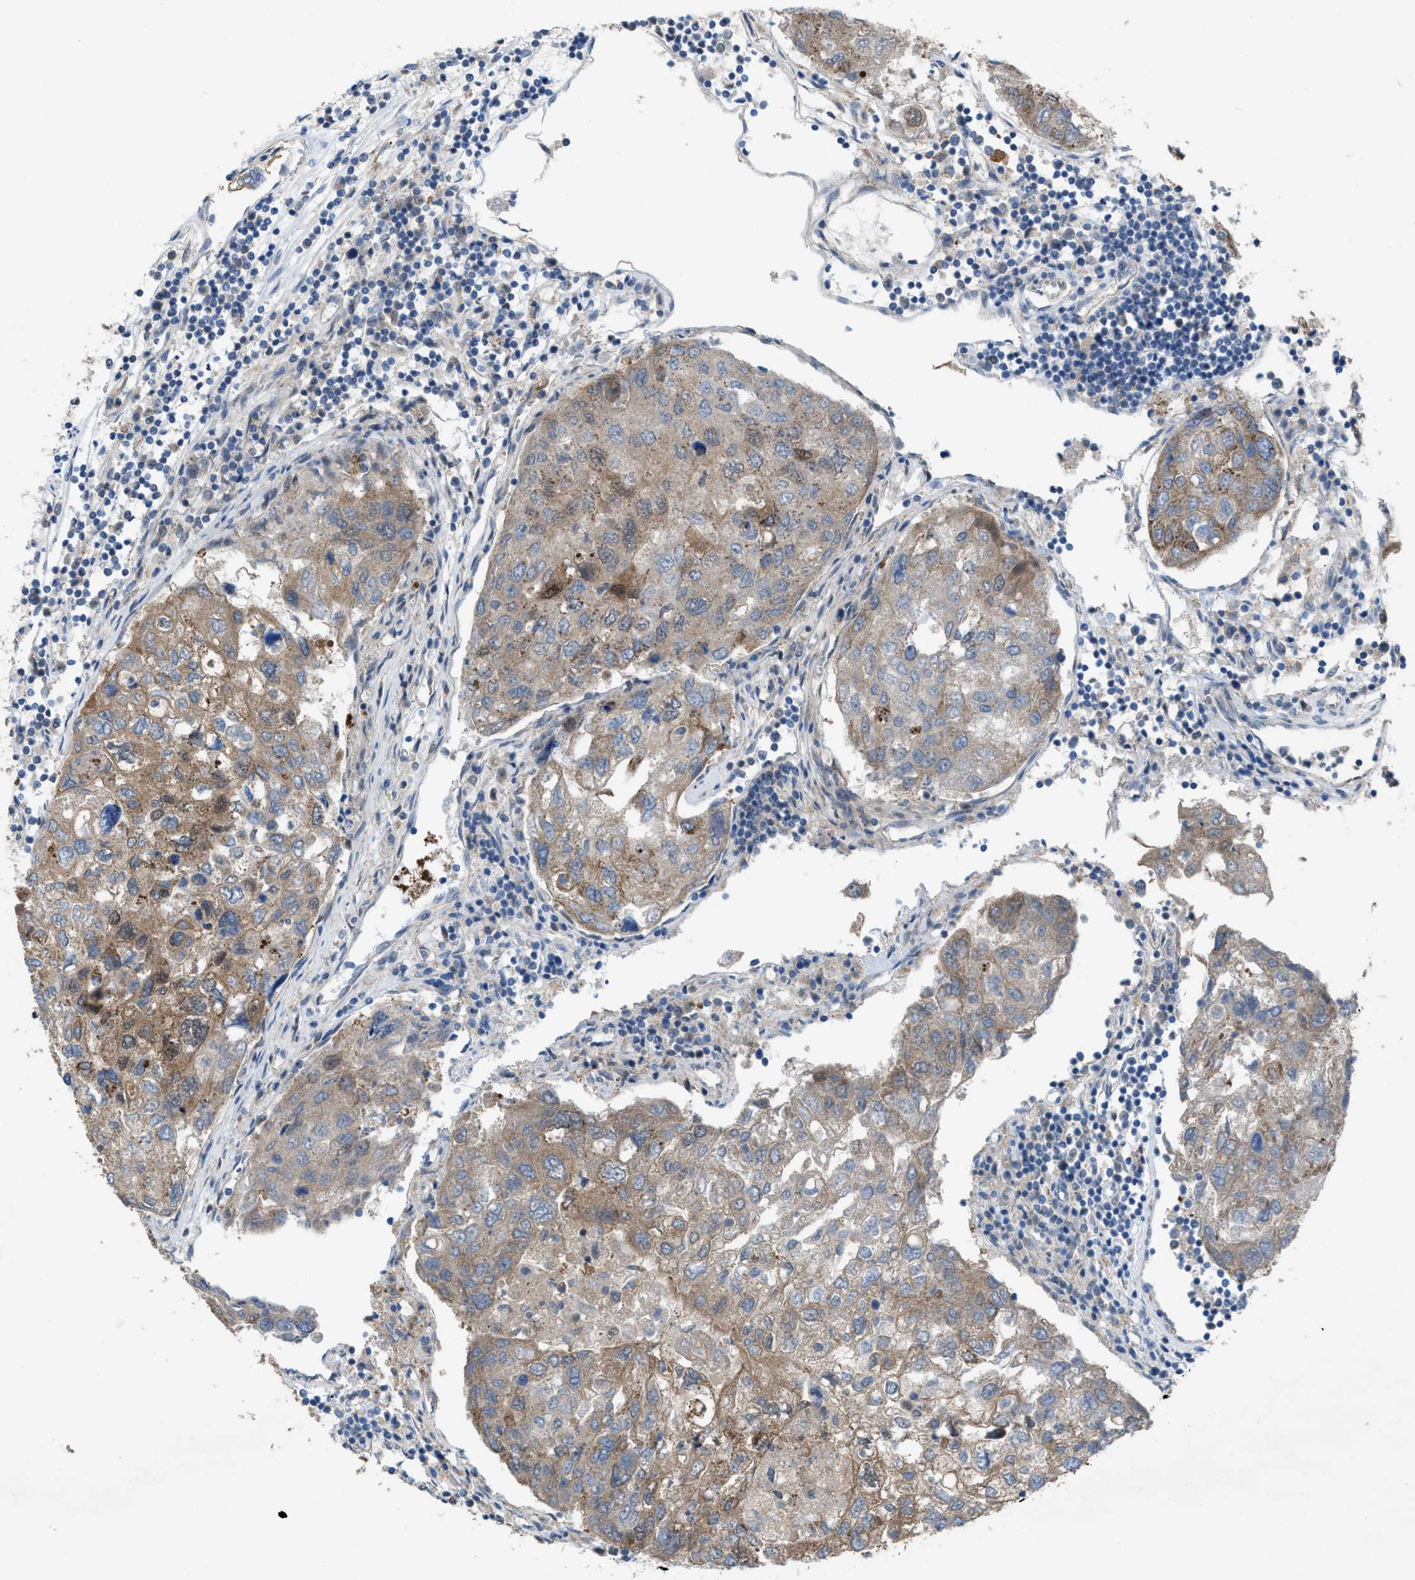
{"staining": {"intensity": "weak", "quantity": "25%-75%", "location": "cytoplasmic/membranous"}, "tissue": "urothelial cancer", "cell_type": "Tumor cells", "image_type": "cancer", "snomed": [{"axis": "morphology", "description": "Urothelial carcinoma, High grade"}, {"axis": "topography", "description": "Lymph node"}, {"axis": "topography", "description": "Urinary bladder"}], "caption": "This photomicrograph exhibits immunohistochemistry (IHC) staining of urothelial cancer, with low weak cytoplasmic/membranous staining in approximately 25%-75% of tumor cells.", "gene": "PLAA", "patient": {"sex": "male", "age": 51}}